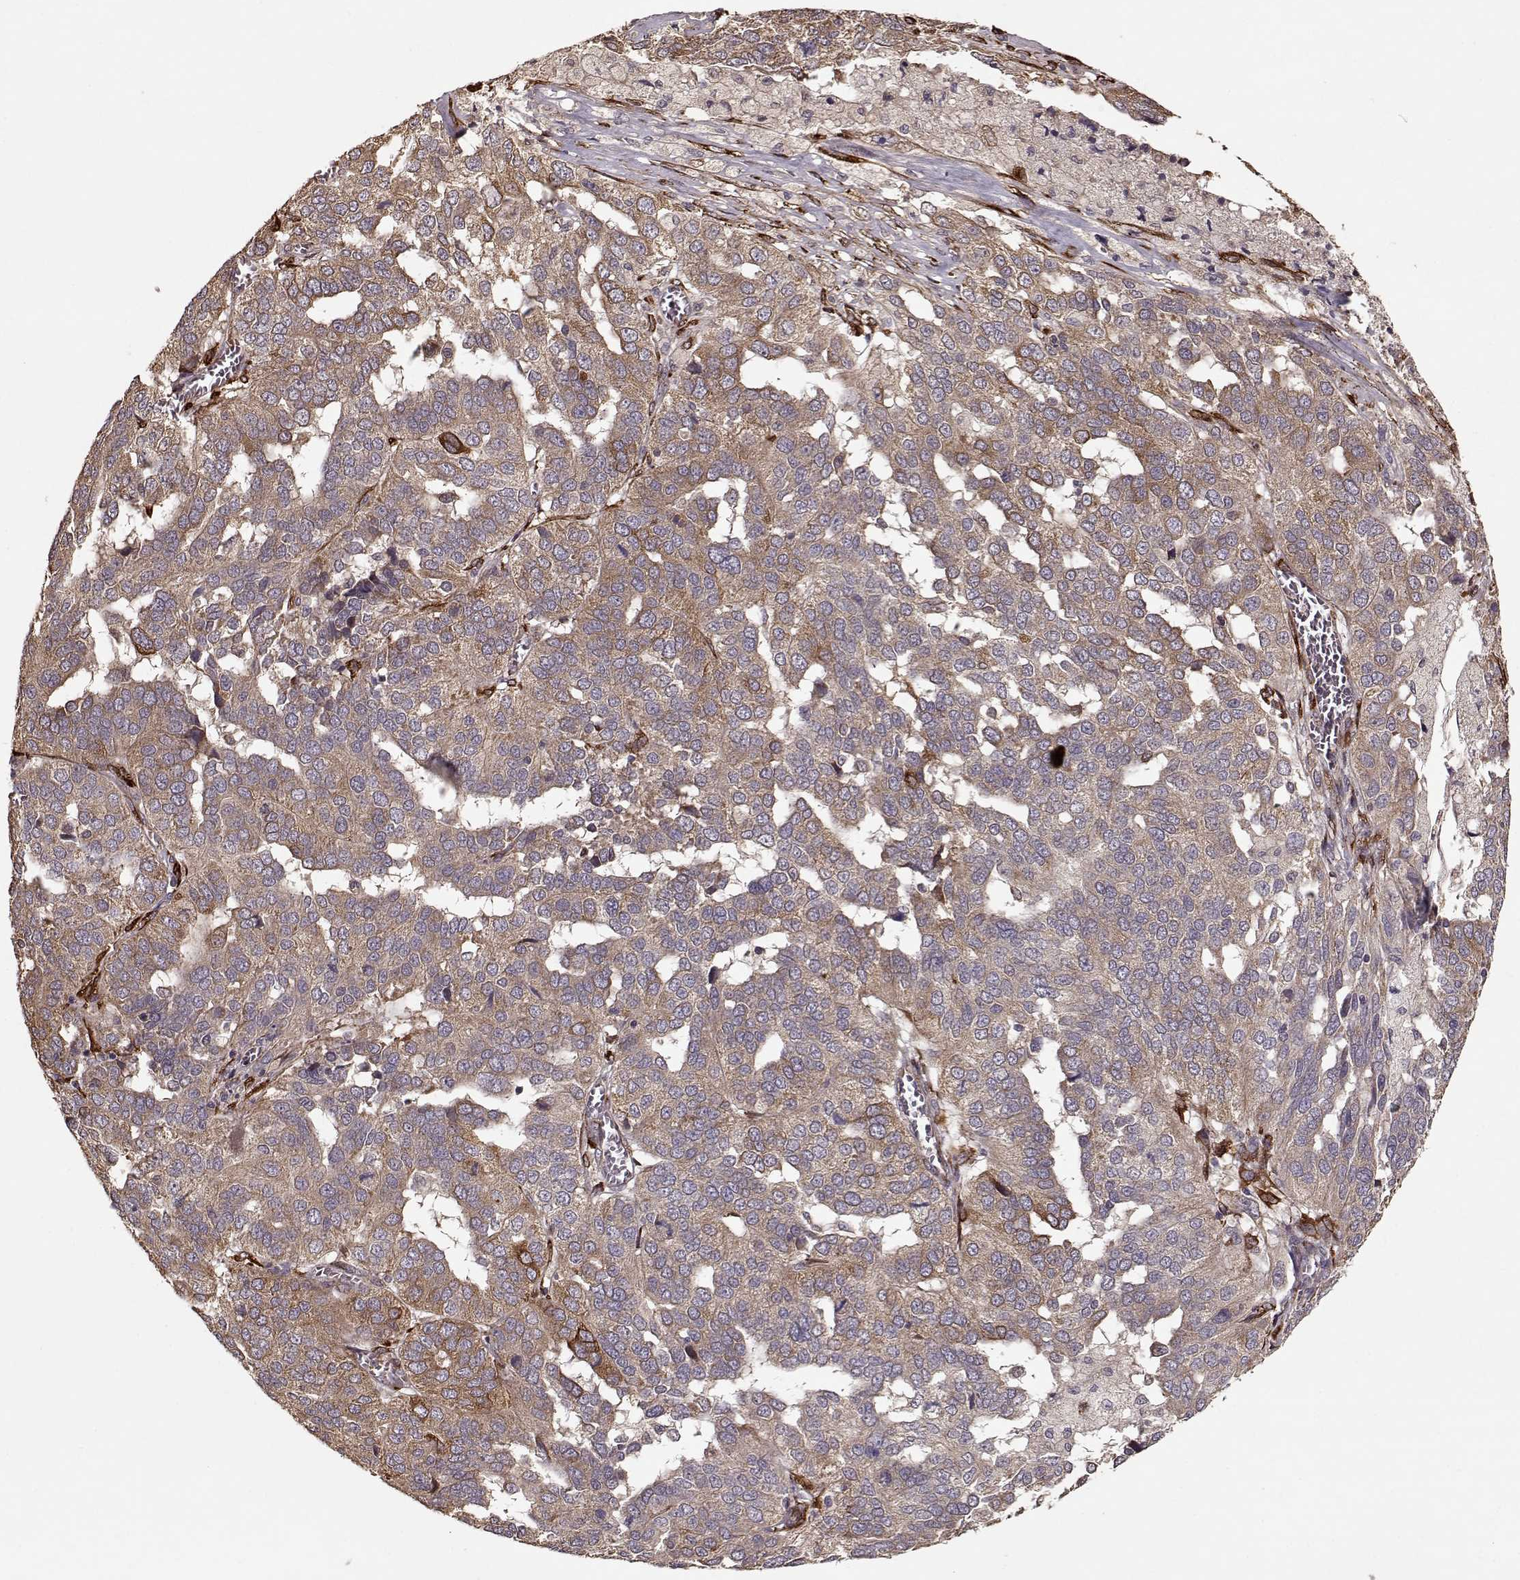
{"staining": {"intensity": "moderate", "quantity": "25%-75%", "location": "cytoplasmic/membranous"}, "tissue": "ovarian cancer", "cell_type": "Tumor cells", "image_type": "cancer", "snomed": [{"axis": "morphology", "description": "Carcinoma, endometroid"}, {"axis": "topography", "description": "Soft tissue"}, {"axis": "topography", "description": "Ovary"}], "caption": "Tumor cells reveal medium levels of moderate cytoplasmic/membranous staining in approximately 25%-75% of cells in ovarian cancer. The staining is performed using DAB brown chromogen to label protein expression. The nuclei are counter-stained blue using hematoxylin.", "gene": "IMMP1L", "patient": {"sex": "female", "age": 52}}